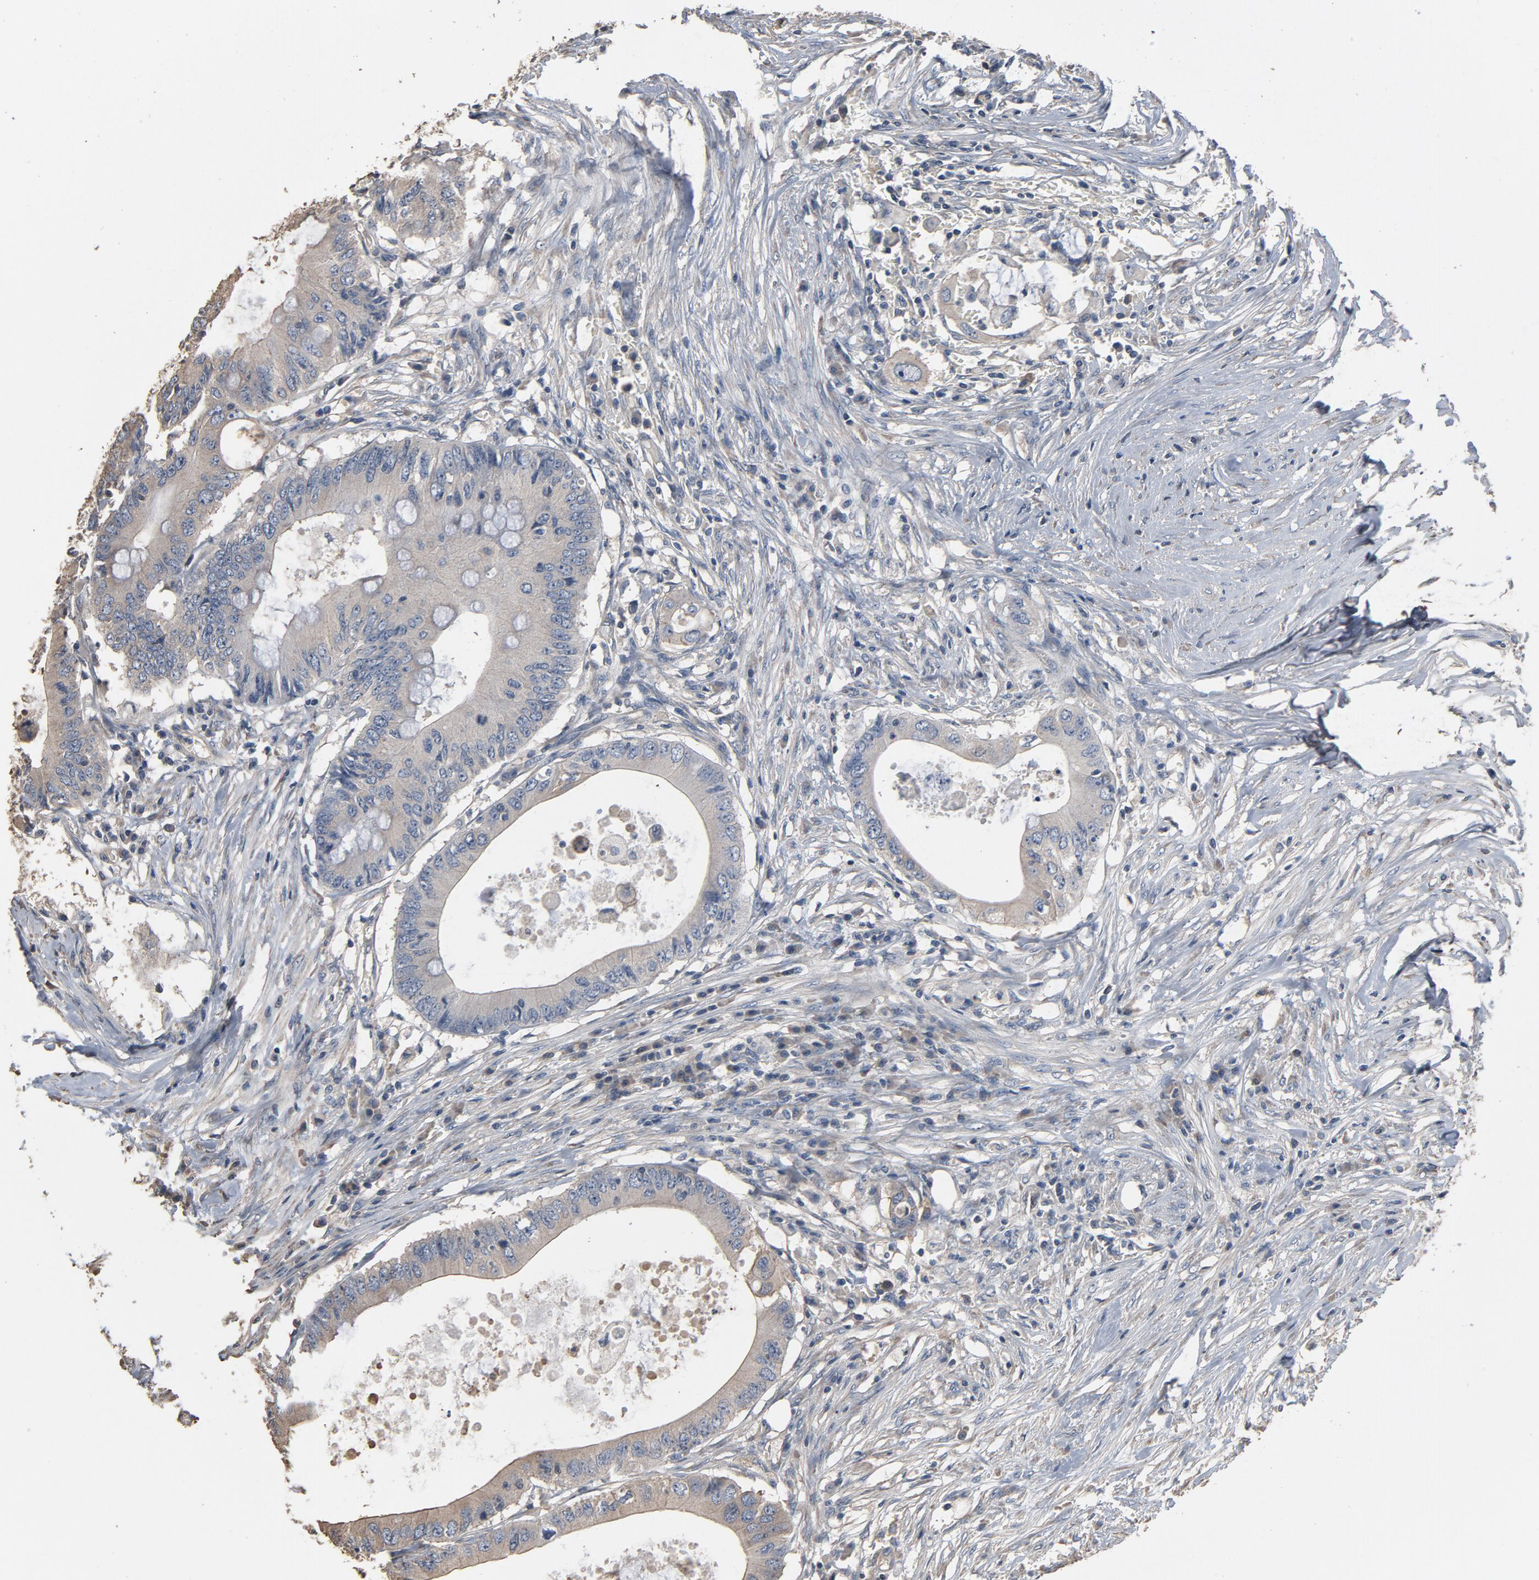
{"staining": {"intensity": "negative", "quantity": "none", "location": "none"}, "tissue": "colorectal cancer", "cell_type": "Tumor cells", "image_type": "cancer", "snomed": [{"axis": "morphology", "description": "Adenocarcinoma, NOS"}, {"axis": "topography", "description": "Colon"}], "caption": "The immunohistochemistry (IHC) photomicrograph has no significant positivity in tumor cells of colorectal cancer tissue. The staining was performed using DAB to visualize the protein expression in brown, while the nuclei were stained in blue with hematoxylin (Magnification: 20x).", "gene": "SOX6", "patient": {"sex": "male", "age": 71}}